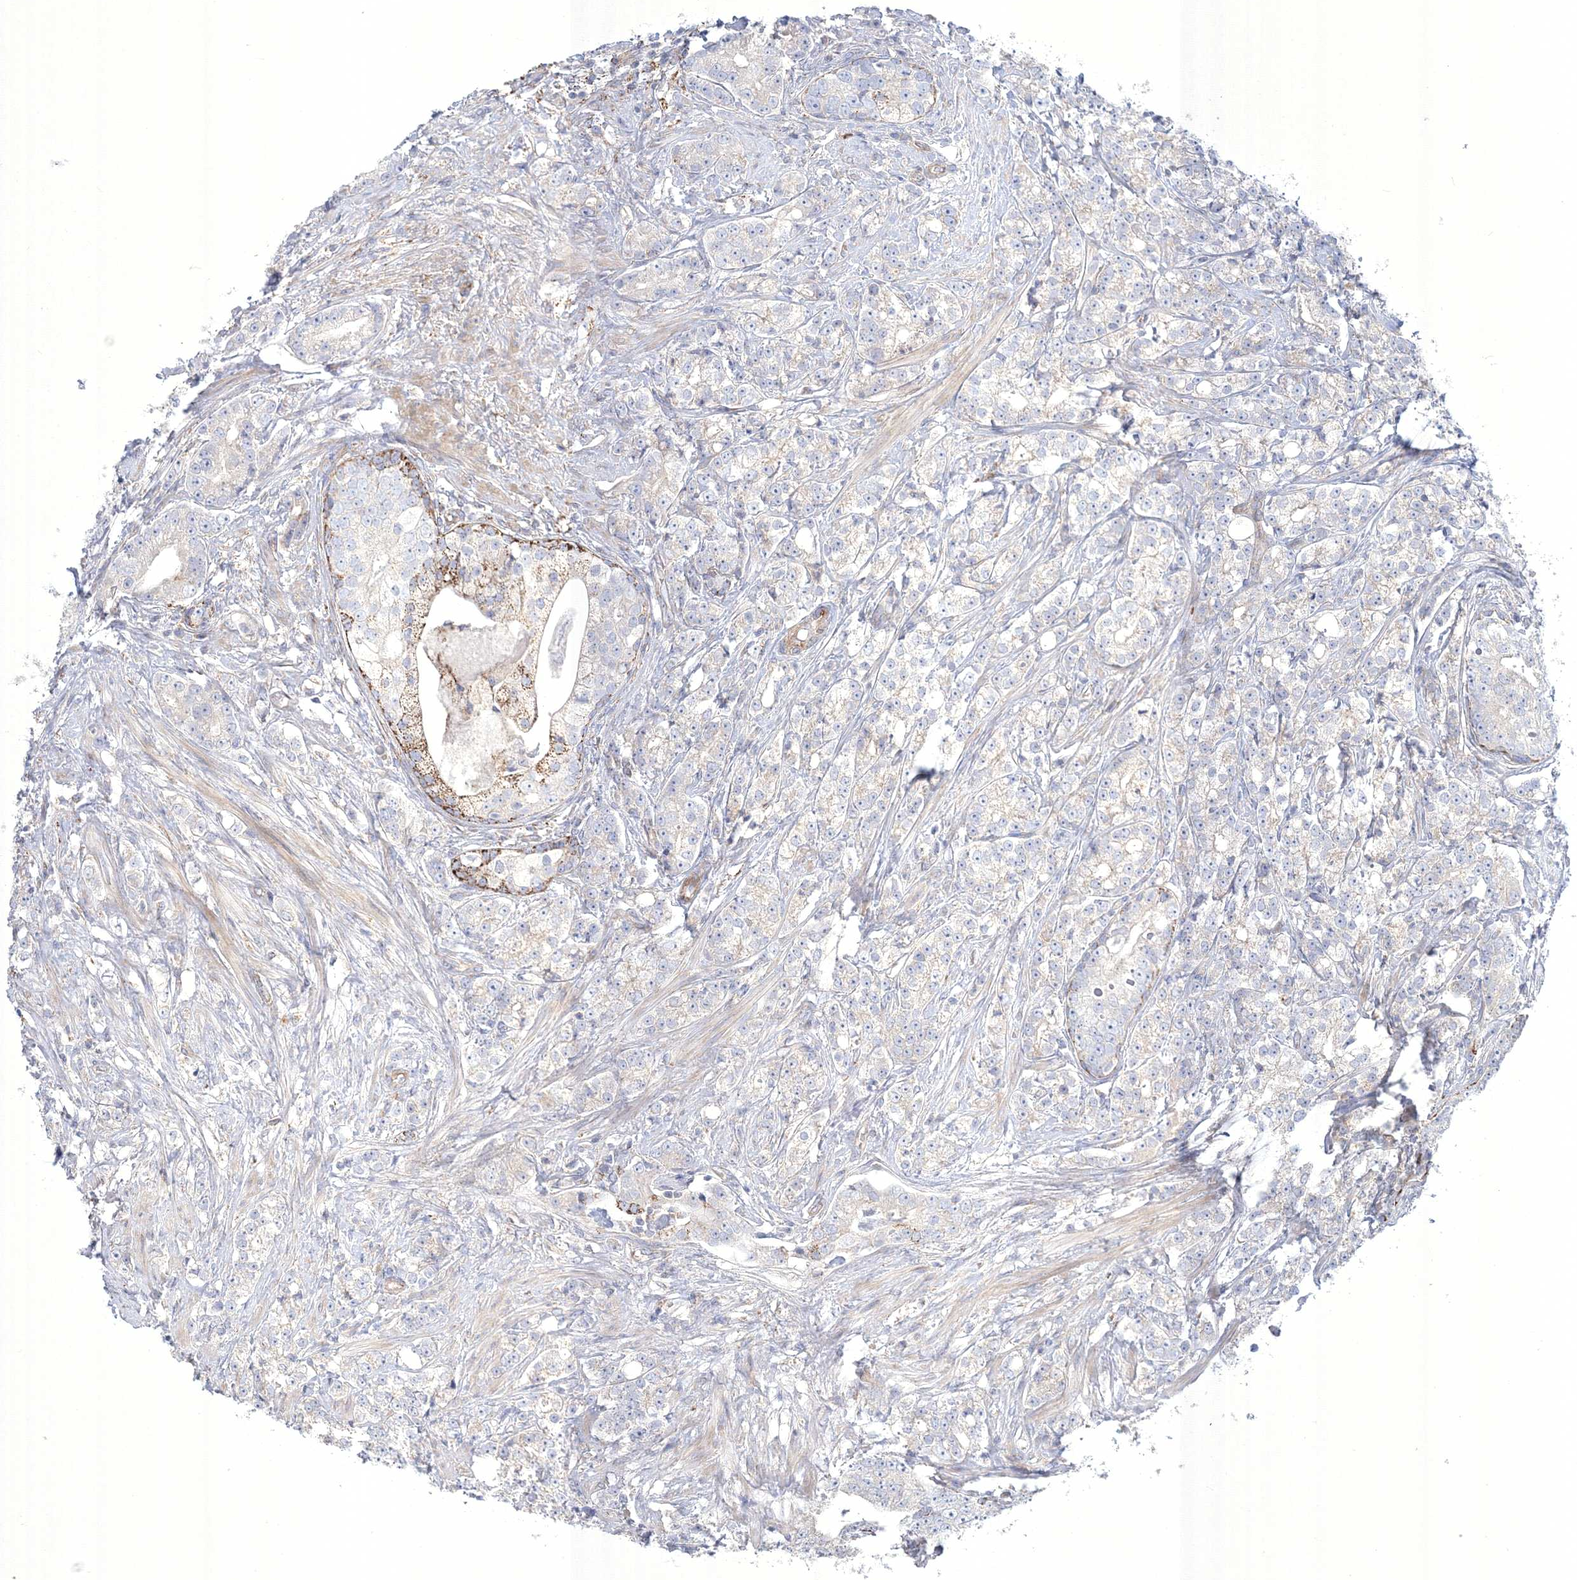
{"staining": {"intensity": "negative", "quantity": "none", "location": "none"}, "tissue": "prostate cancer", "cell_type": "Tumor cells", "image_type": "cancer", "snomed": [{"axis": "morphology", "description": "Adenocarcinoma, High grade"}, {"axis": "topography", "description": "Prostate"}], "caption": "DAB immunohistochemical staining of prostate adenocarcinoma (high-grade) displays no significant positivity in tumor cells. Brightfield microscopy of immunohistochemistry stained with DAB (3,3'-diaminobenzidine) (brown) and hematoxylin (blue), captured at high magnification.", "gene": "WDR49", "patient": {"sex": "male", "age": 69}}